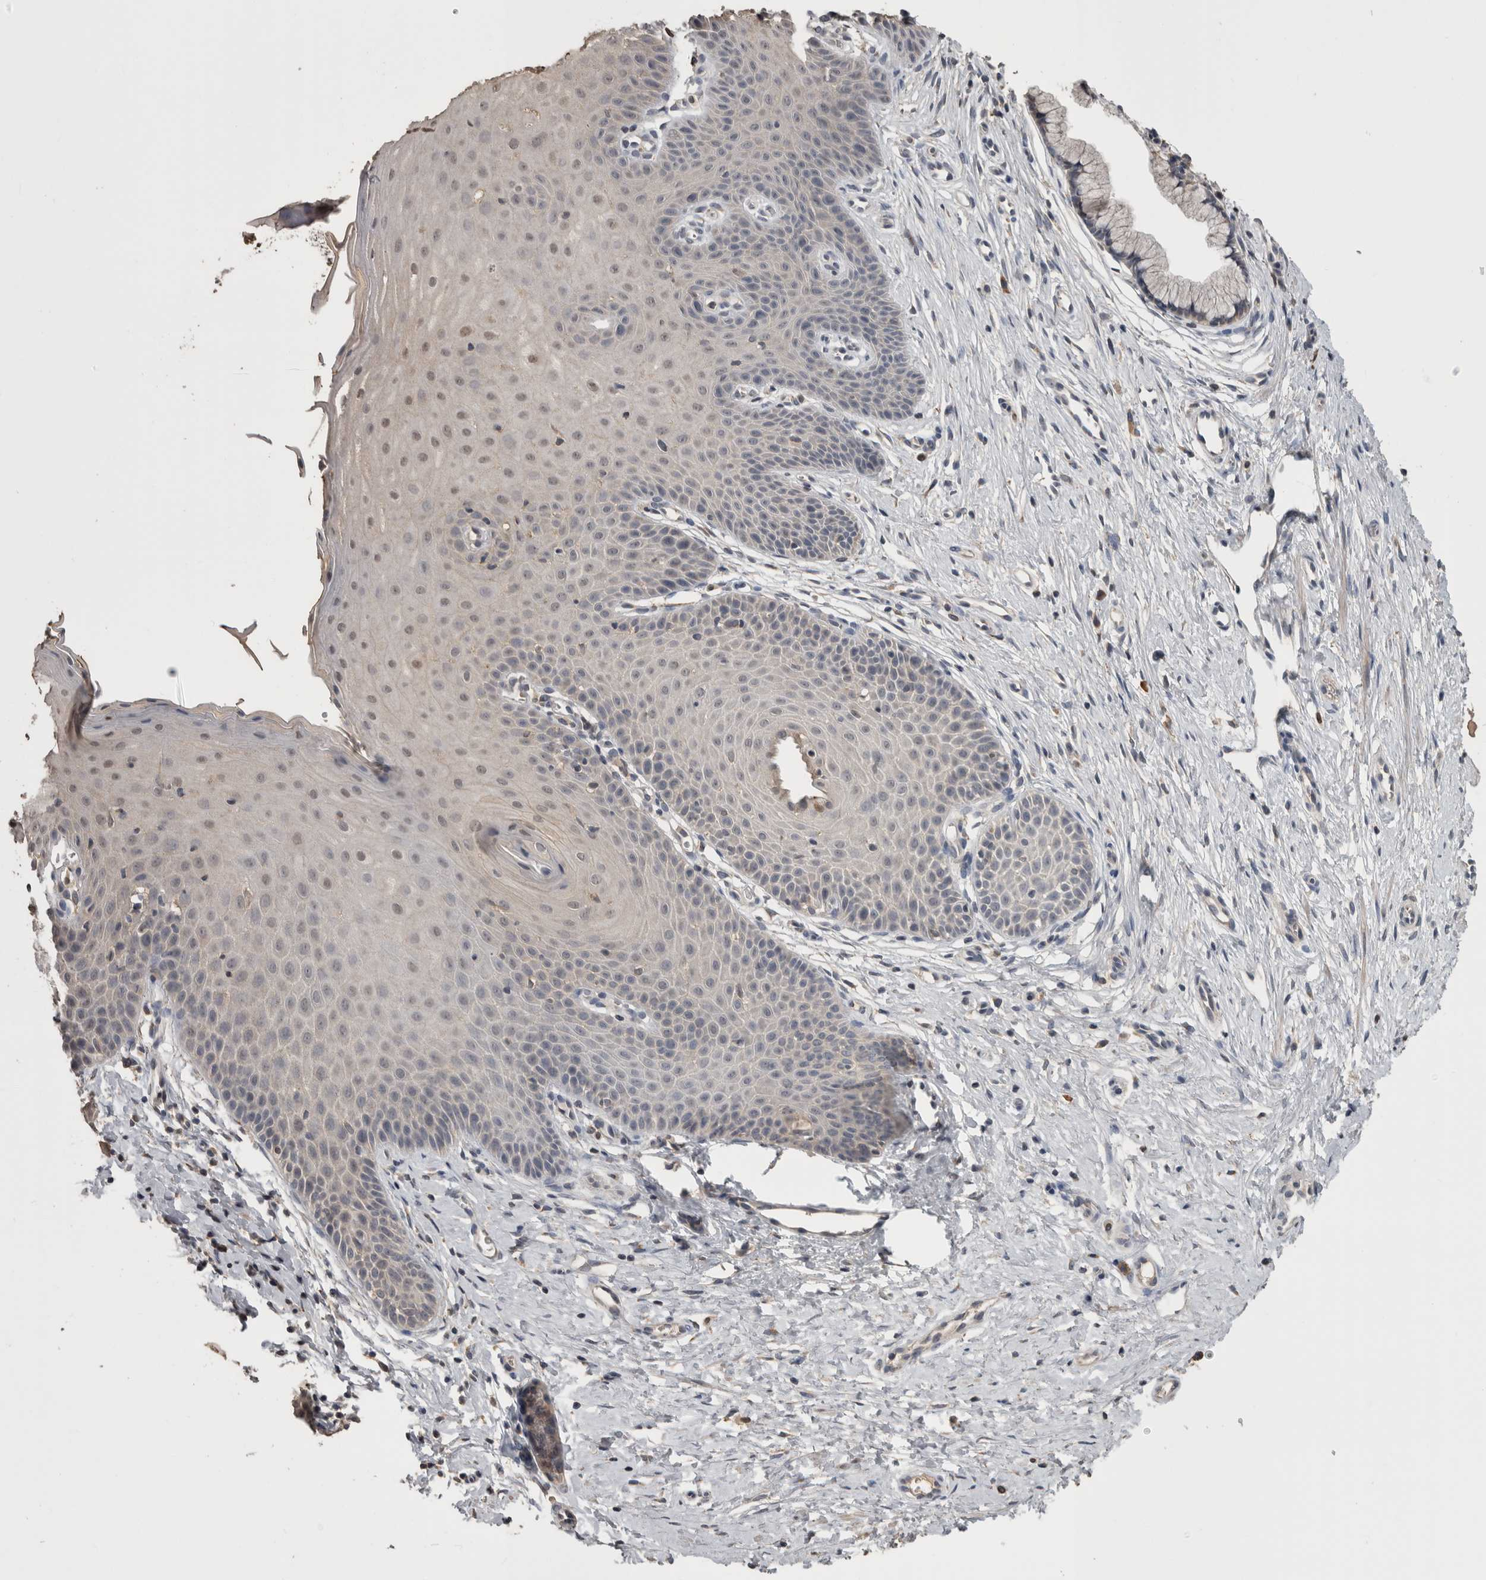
{"staining": {"intensity": "weak", "quantity": "25%-75%", "location": "cytoplasmic/membranous"}, "tissue": "cervix", "cell_type": "Glandular cells", "image_type": "normal", "snomed": [{"axis": "morphology", "description": "Normal tissue, NOS"}, {"axis": "topography", "description": "Cervix"}], "caption": "Immunohistochemistry micrograph of benign cervix: human cervix stained using immunohistochemistry shows low levels of weak protein expression localized specifically in the cytoplasmic/membranous of glandular cells, appearing as a cytoplasmic/membranous brown color.", "gene": "ANXA13", "patient": {"sex": "female", "age": 36}}